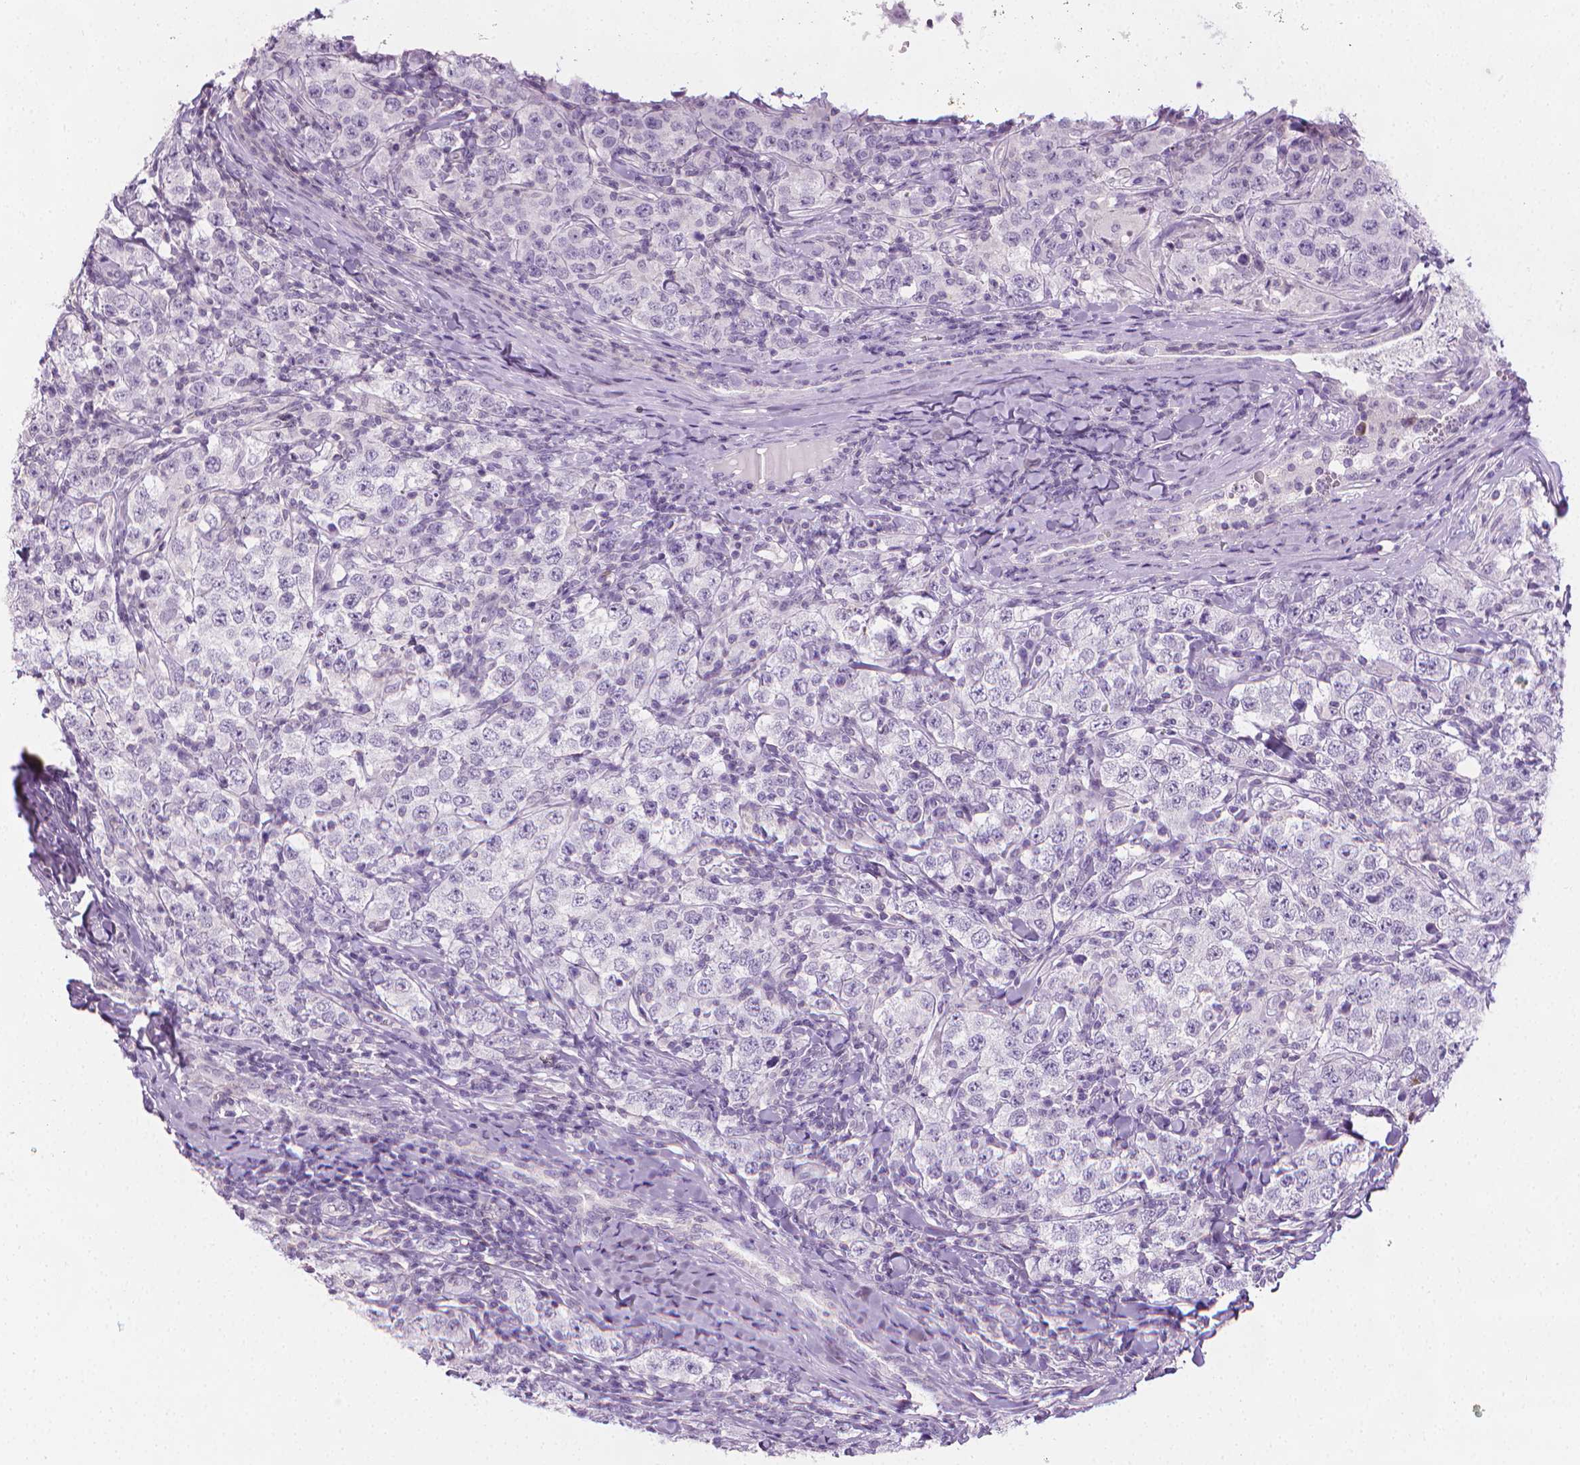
{"staining": {"intensity": "negative", "quantity": "none", "location": "none"}, "tissue": "testis cancer", "cell_type": "Tumor cells", "image_type": "cancer", "snomed": [{"axis": "morphology", "description": "Seminoma, NOS"}, {"axis": "morphology", "description": "Carcinoma, Embryonal, NOS"}, {"axis": "topography", "description": "Testis"}], "caption": "Seminoma (testis) was stained to show a protein in brown. There is no significant staining in tumor cells.", "gene": "DCAF8L1", "patient": {"sex": "male", "age": 41}}